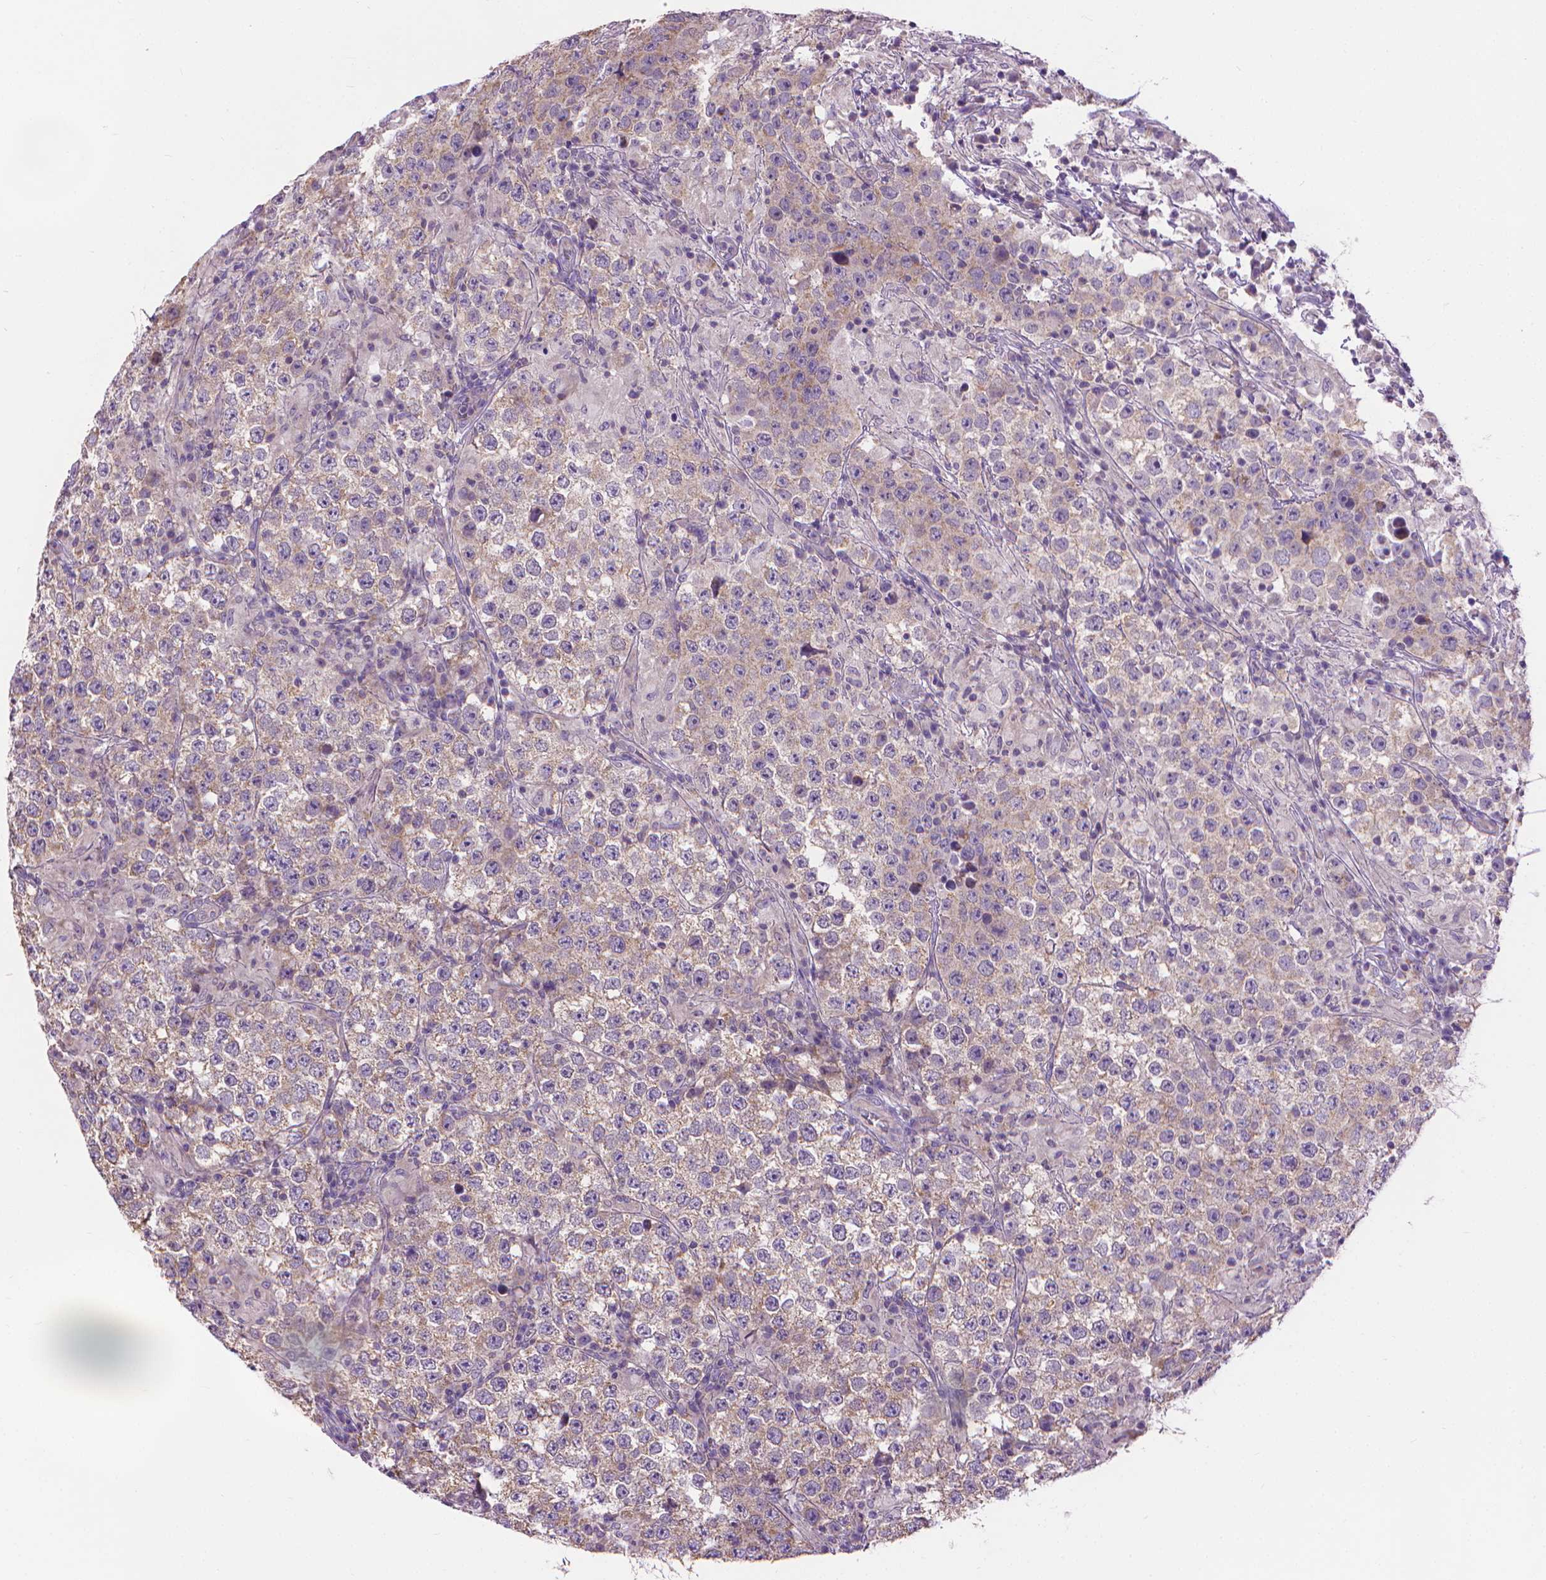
{"staining": {"intensity": "weak", "quantity": "25%-75%", "location": "cytoplasmic/membranous"}, "tissue": "testis cancer", "cell_type": "Tumor cells", "image_type": "cancer", "snomed": [{"axis": "morphology", "description": "Seminoma, NOS"}, {"axis": "morphology", "description": "Carcinoma, Embryonal, NOS"}, {"axis": "topography", "description": "Testis"}], "caption": "Immunohistochemistry (IHC) staining of testis cancer, which demonstrates low levels of weak cytoplasmic/membranous expression in approximately 25%-75% of tumor cells indicating weak cytoplasmic/membranous protein positivity. The staining was performed using DAB (brown) for protein detection and nuclei were counterstained in hematoxylin (blue).", "gene": "SYN1", "patient": {"sex": "male", "age": 41}}